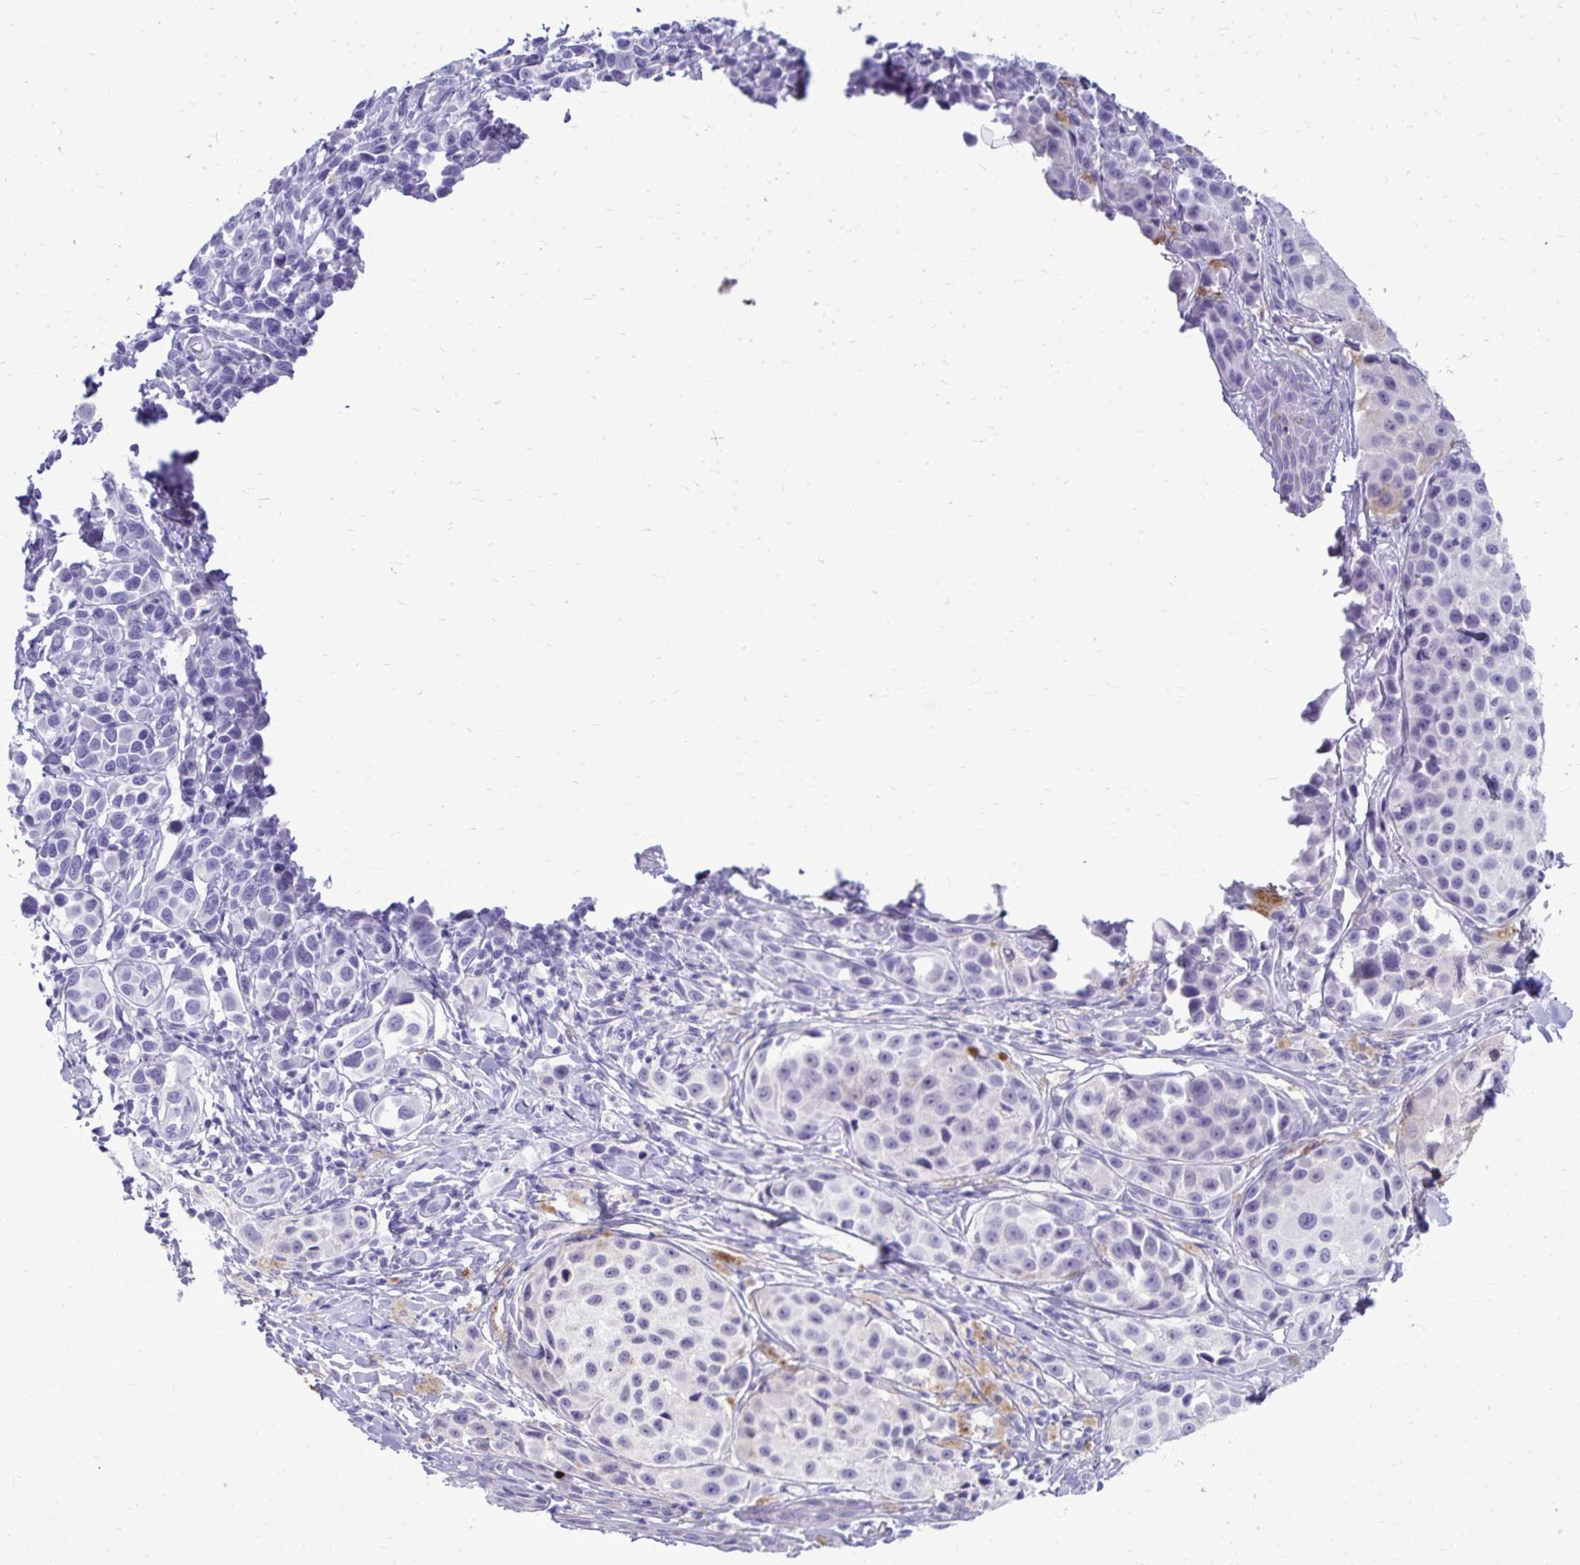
{"staining": {"intensity": "negative", "quantity": "none", "location": "none"}, "tissue": "melanoma", "cell_type": "Tumor cells", "image_type": "cancer", "snomed": [{"axis": "morphology", "description": "Malignant melanoma, NOS"}, {"axis": "topography", "description": "Skin"}], "caption": "This is a micrograph of IHC staining of melanoma, which shows no positivity in tumor cells.", "gene": "BCL6B", "patient": {"sex": "male", "age": 39}}